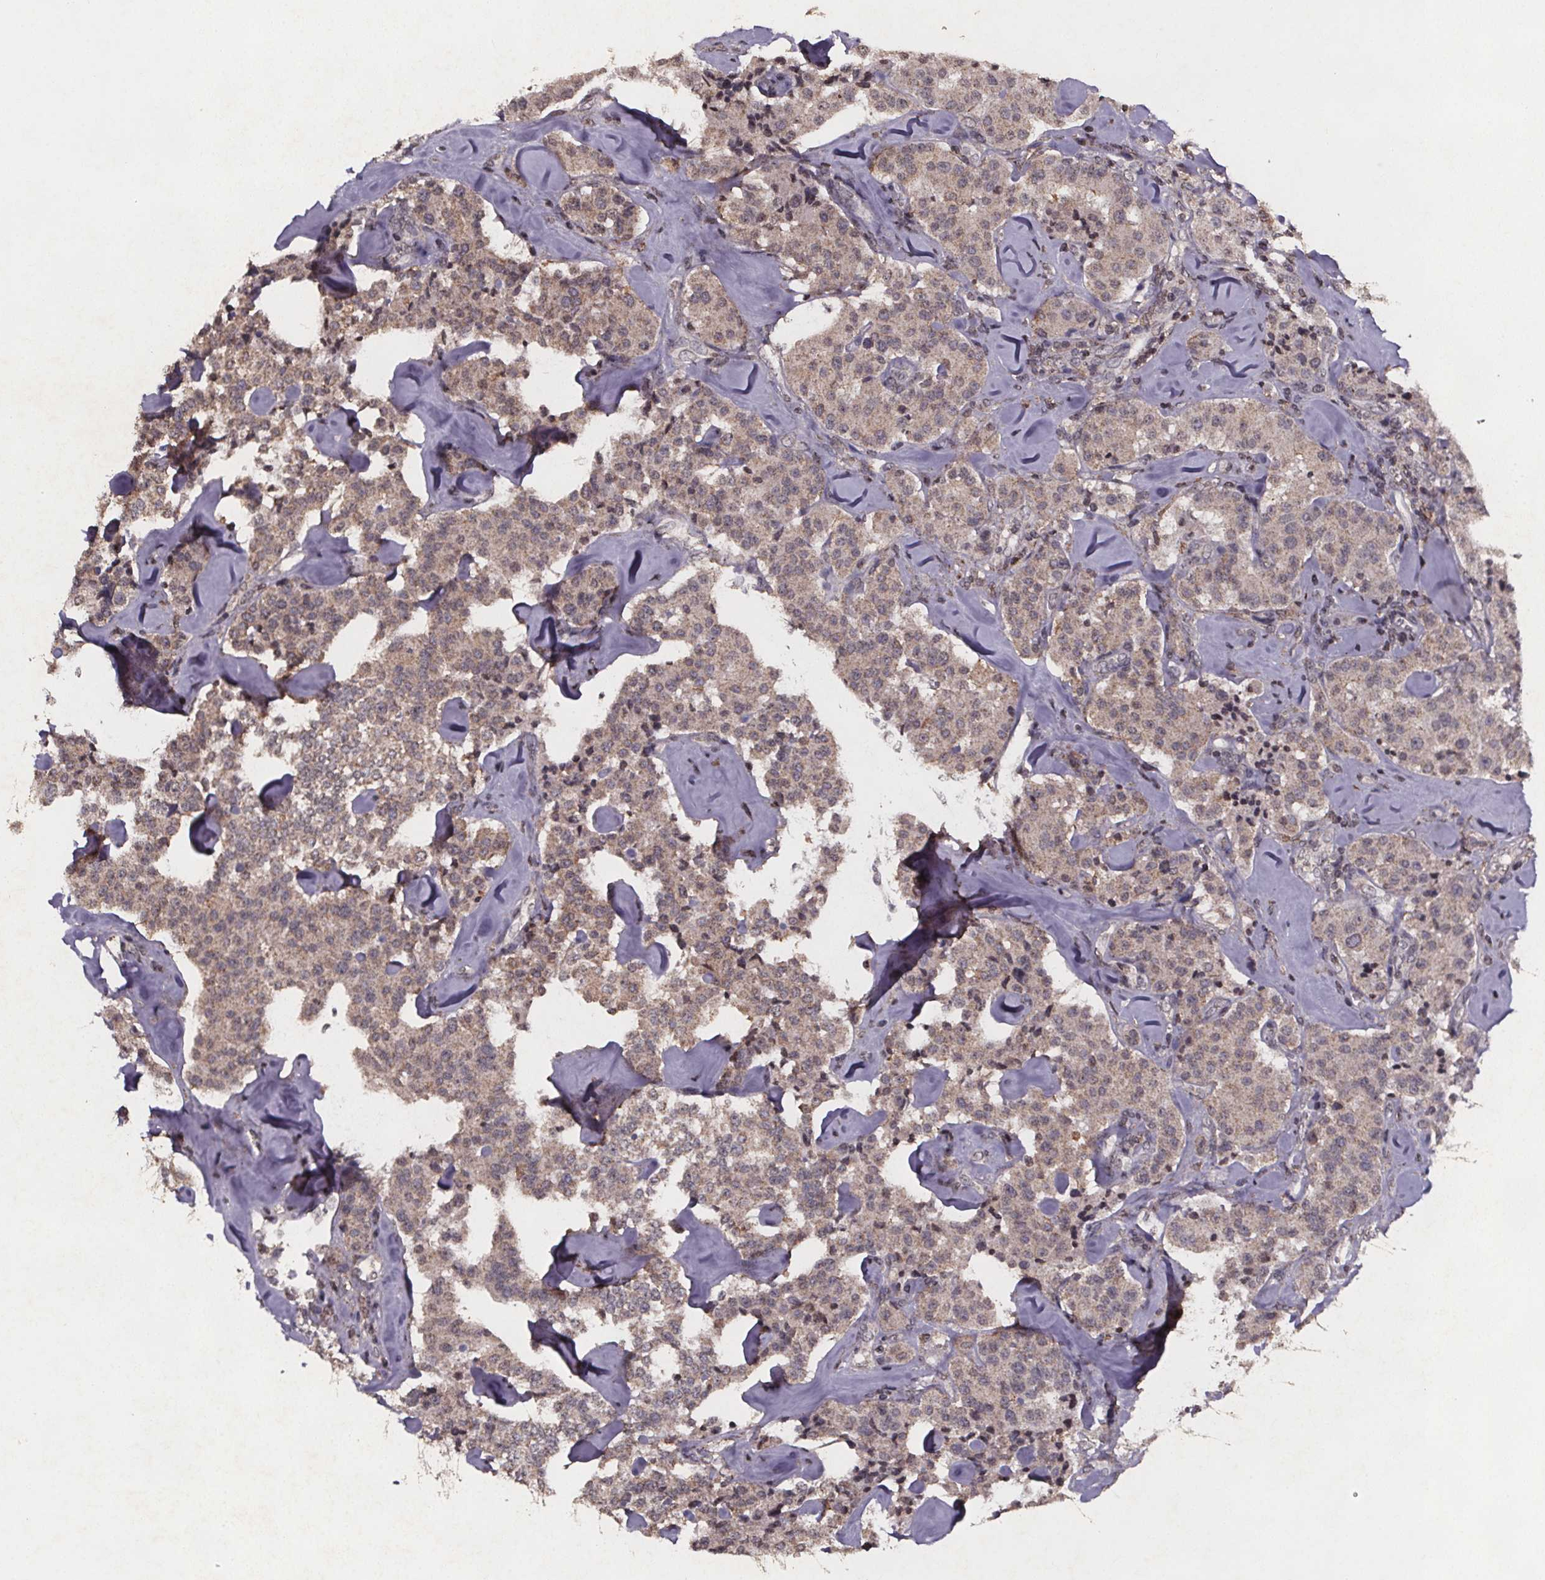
{"staining": {"intensity": "weak", "quantity": "<25%", "location": "cytoplasmic/membranous"}, "tissue": "carcinoid", "cell_type": "Tumor cells", "image_type": "cancer", "snomed": [{"axis": "morphology", "description": "Carcinoid, malignant, NOS"}, {"axis": "topography", "description": "Pancreas"}], "caption": "A high-resolution histopathology image shows IHC staining of carcinoid, which exhibits no significant expression in tumor cells. (DAB immunohistochemistry (IHC) visualized using brightfield microscopy, high magnification).", "gene": "PALLD", "patient": {"sex": "male", "age": 41}}